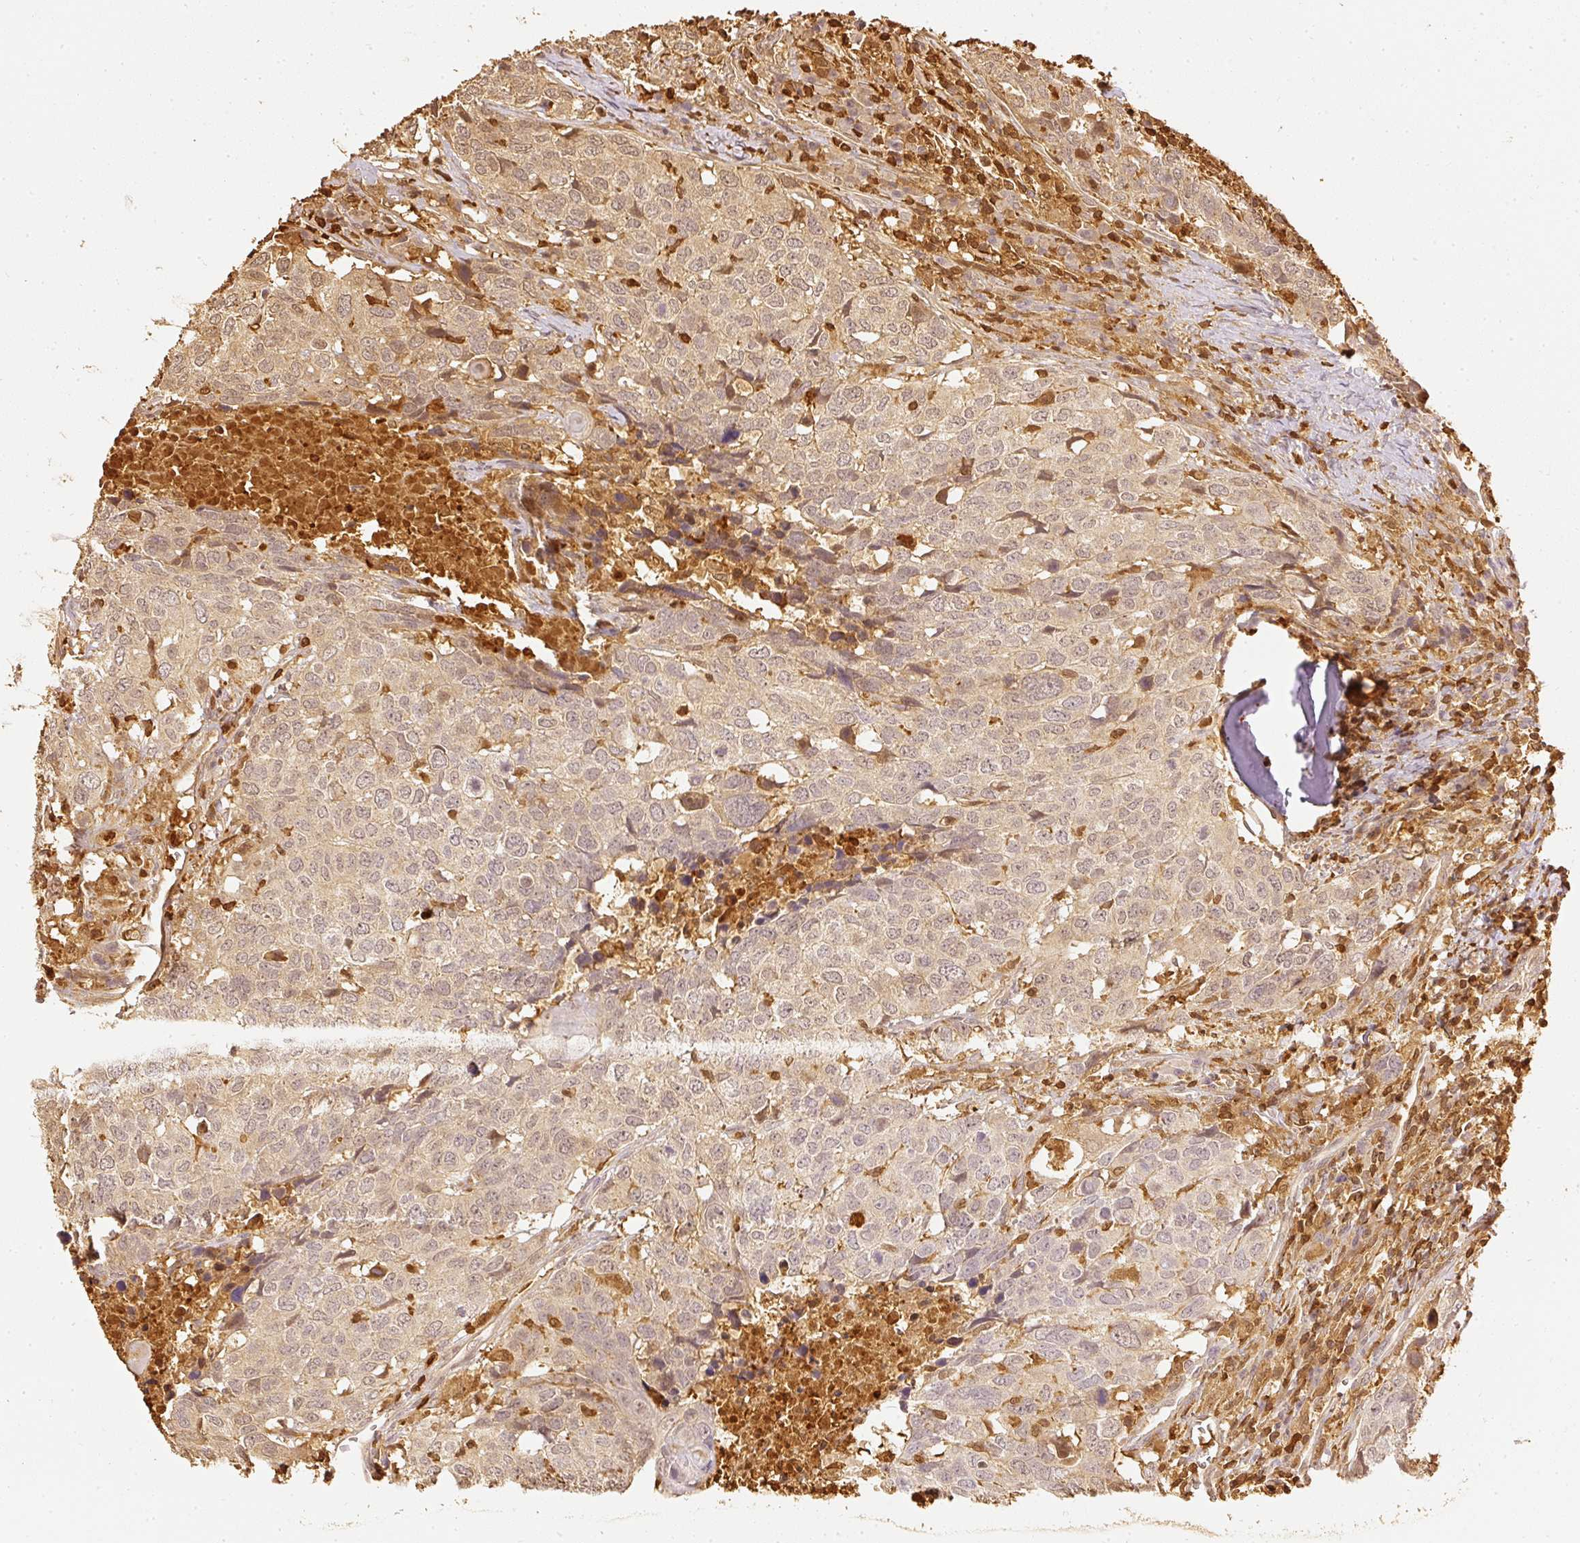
{"staining": {"intensity": "weak", "quantity": "<25%", "location": "cytoplasmic/membranous"}, "tissue": "head and neck cancer", "cell_type": "Tumor cells", "image_type": "cancer", "snomed": [{"axis": "morphology", "description": "Normal tissue, NOS"}, {"axis": "morphology", "description": "Squamous cell carcinoma, NOS"}, {"axis": "topography", "description": "Skeletal muscle"}, {"axis": "topography", "description": "Vascular tissue"}, {"axis": "topography", "description": "Peripheral nerve tissue"}, {"axis": "topography", "description": "Head-Neck"}], "caption": "Micrograph shows no protein staining in tumor cells of head and neck cancer (squamous cell carcinoma) tissue.", "gene": "PFN1", "patient": {"sex": "male", "age": 66}}